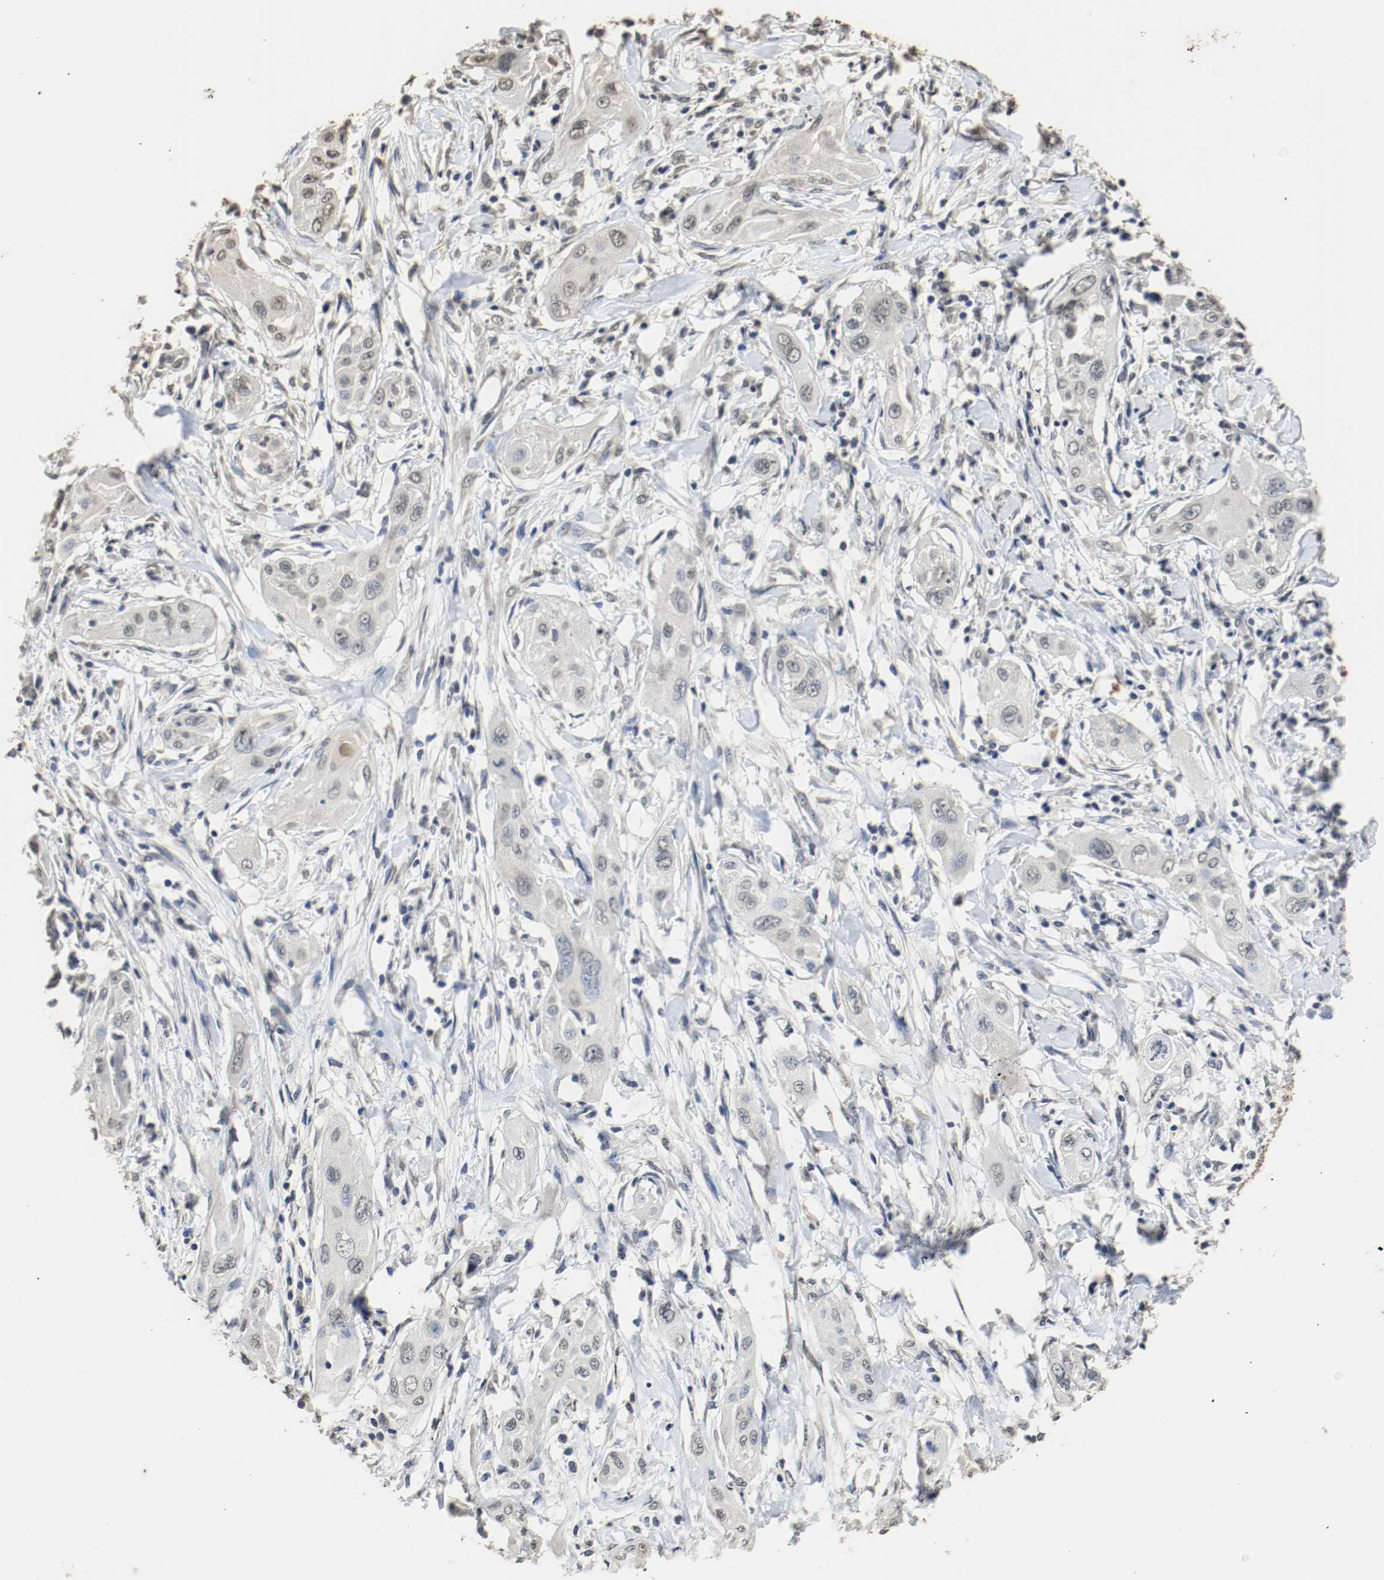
{"staining": {"intensity": "negative", "quantity": "none", "location": "none"}, "tissue": "lung cancer", "cell_type": "Tumor cells", "image_type": "cancer", "snomed": [{"axis": "morphology", "description": "Squamous cell carcinoma, NOS"}, {"axis": "topography", "description": "Lung"}], "caption": "Immunohistochemistry (IHC) photomicrograph of human squamous cell carcinoma (lung) stained for a protein (brown), which exhibits no expression in tumor cells.", "gene": "RTN4", "patient": {"sex": "female", "age": 47}}